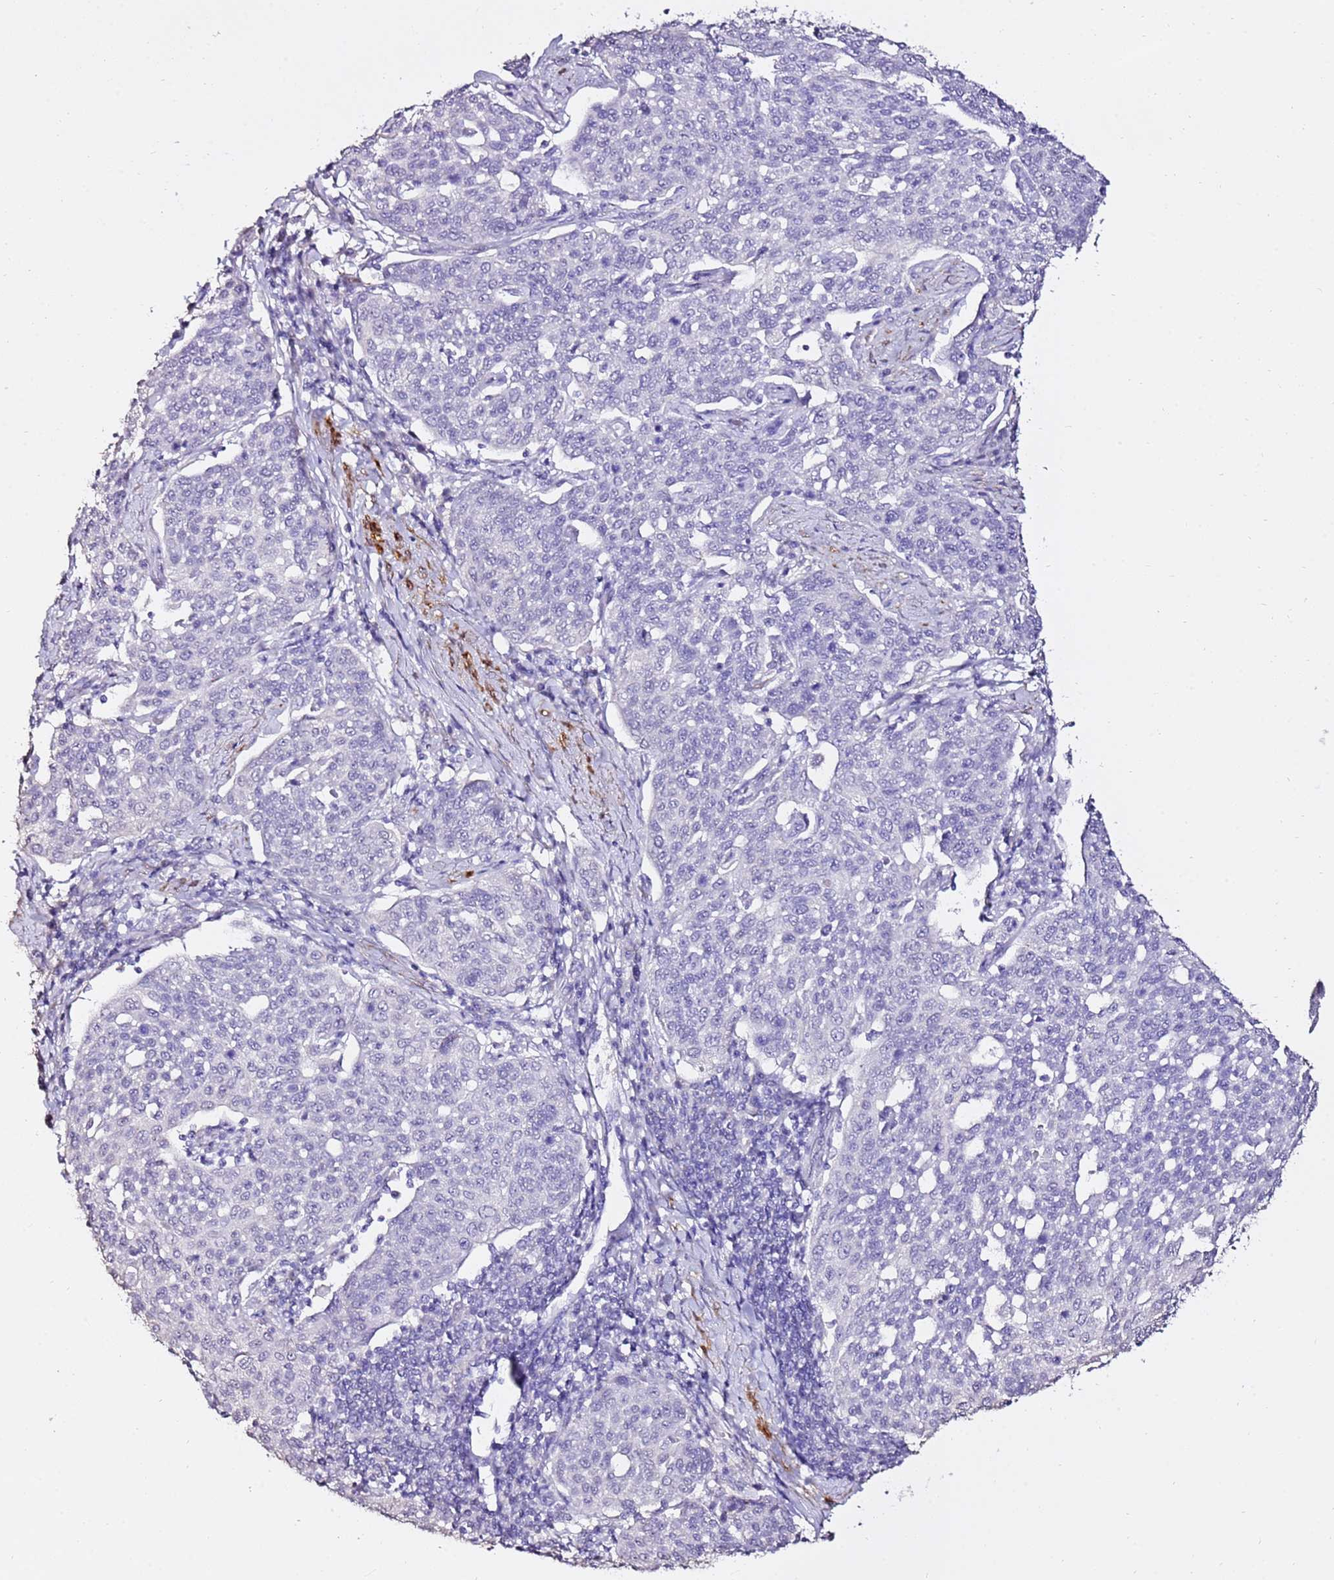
{"staining": {"intensity": "negative", "quantity": "none", "location": "none"}, "tissue": "cervical cancer", "cell_type": "Tumor cells", "image_type": "cancer", "snomed": [{"axis": "morphology", "description": "Squamous cell carcinoma, NOS"}, {"axis": "topography", "description": "Cervix"}], "caption": "Immunohistochemical staining of human squamous cell carcinoma (cervical) exhibits no significant positivity in tumor cells. Nuclei are stained in blue.", "gene": "ART5", "patient": {"sex": "female", "age": 34}}